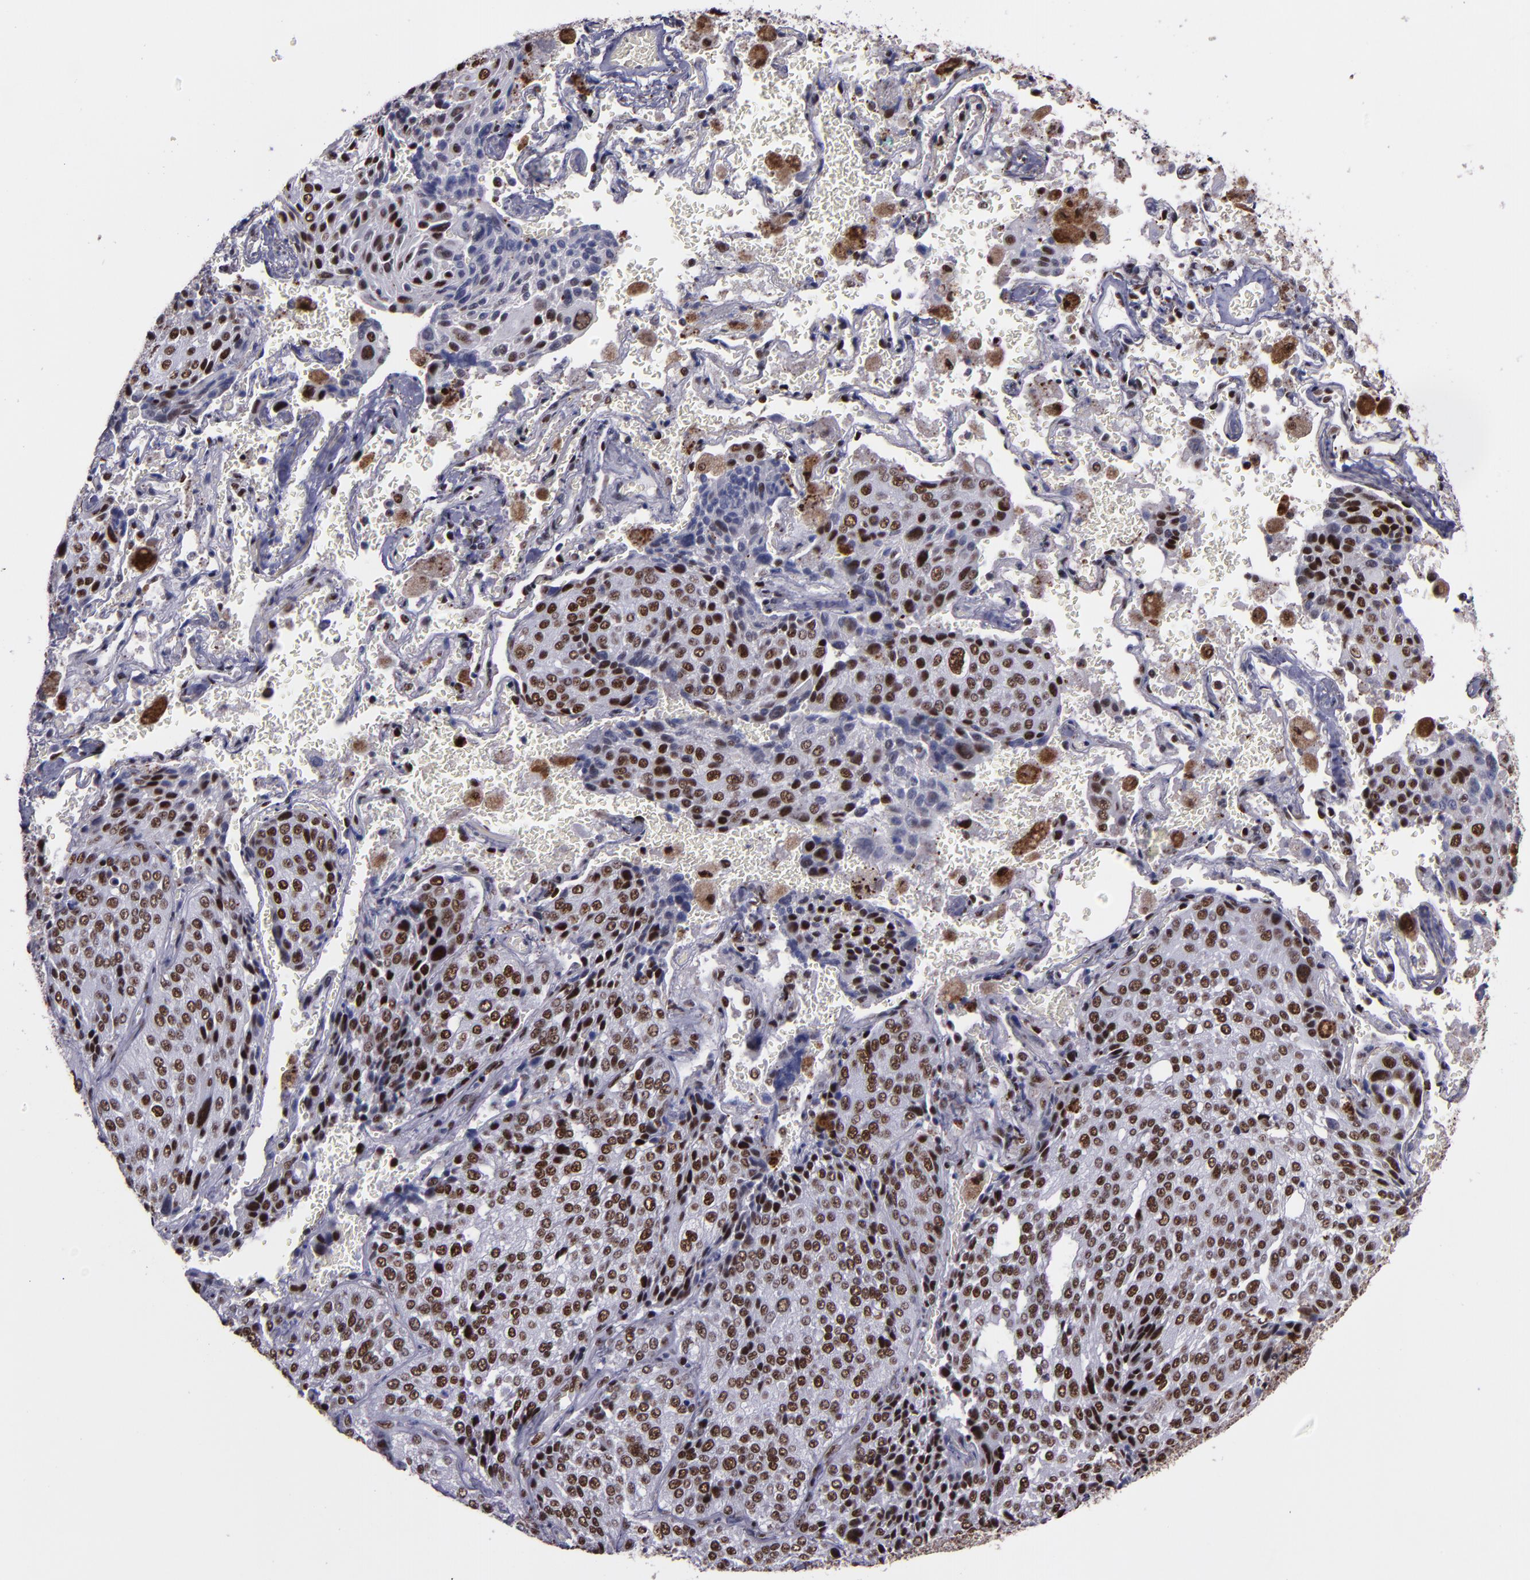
{"staining": {"intensity": "moderate", "quantity": ">75%", "location": "nuclear"}, "tissue": "lung cancer", "cell_type": "Tumor cells", "image_type": "cancer", "snomed": [{"axis": "morphology", "description": "Squamous cell carcinoma, NOS"}, {"axis": "topography", "description": "Lung"}], "caption": "This is an image of immunohistochemistry (IHC) staining of lung squamous cell carcinoma, which shows moderate expression in the nuclear of tumor cells.", "gene": "PPP4R3A", "patient": {"sex": "male", "age": 54}}